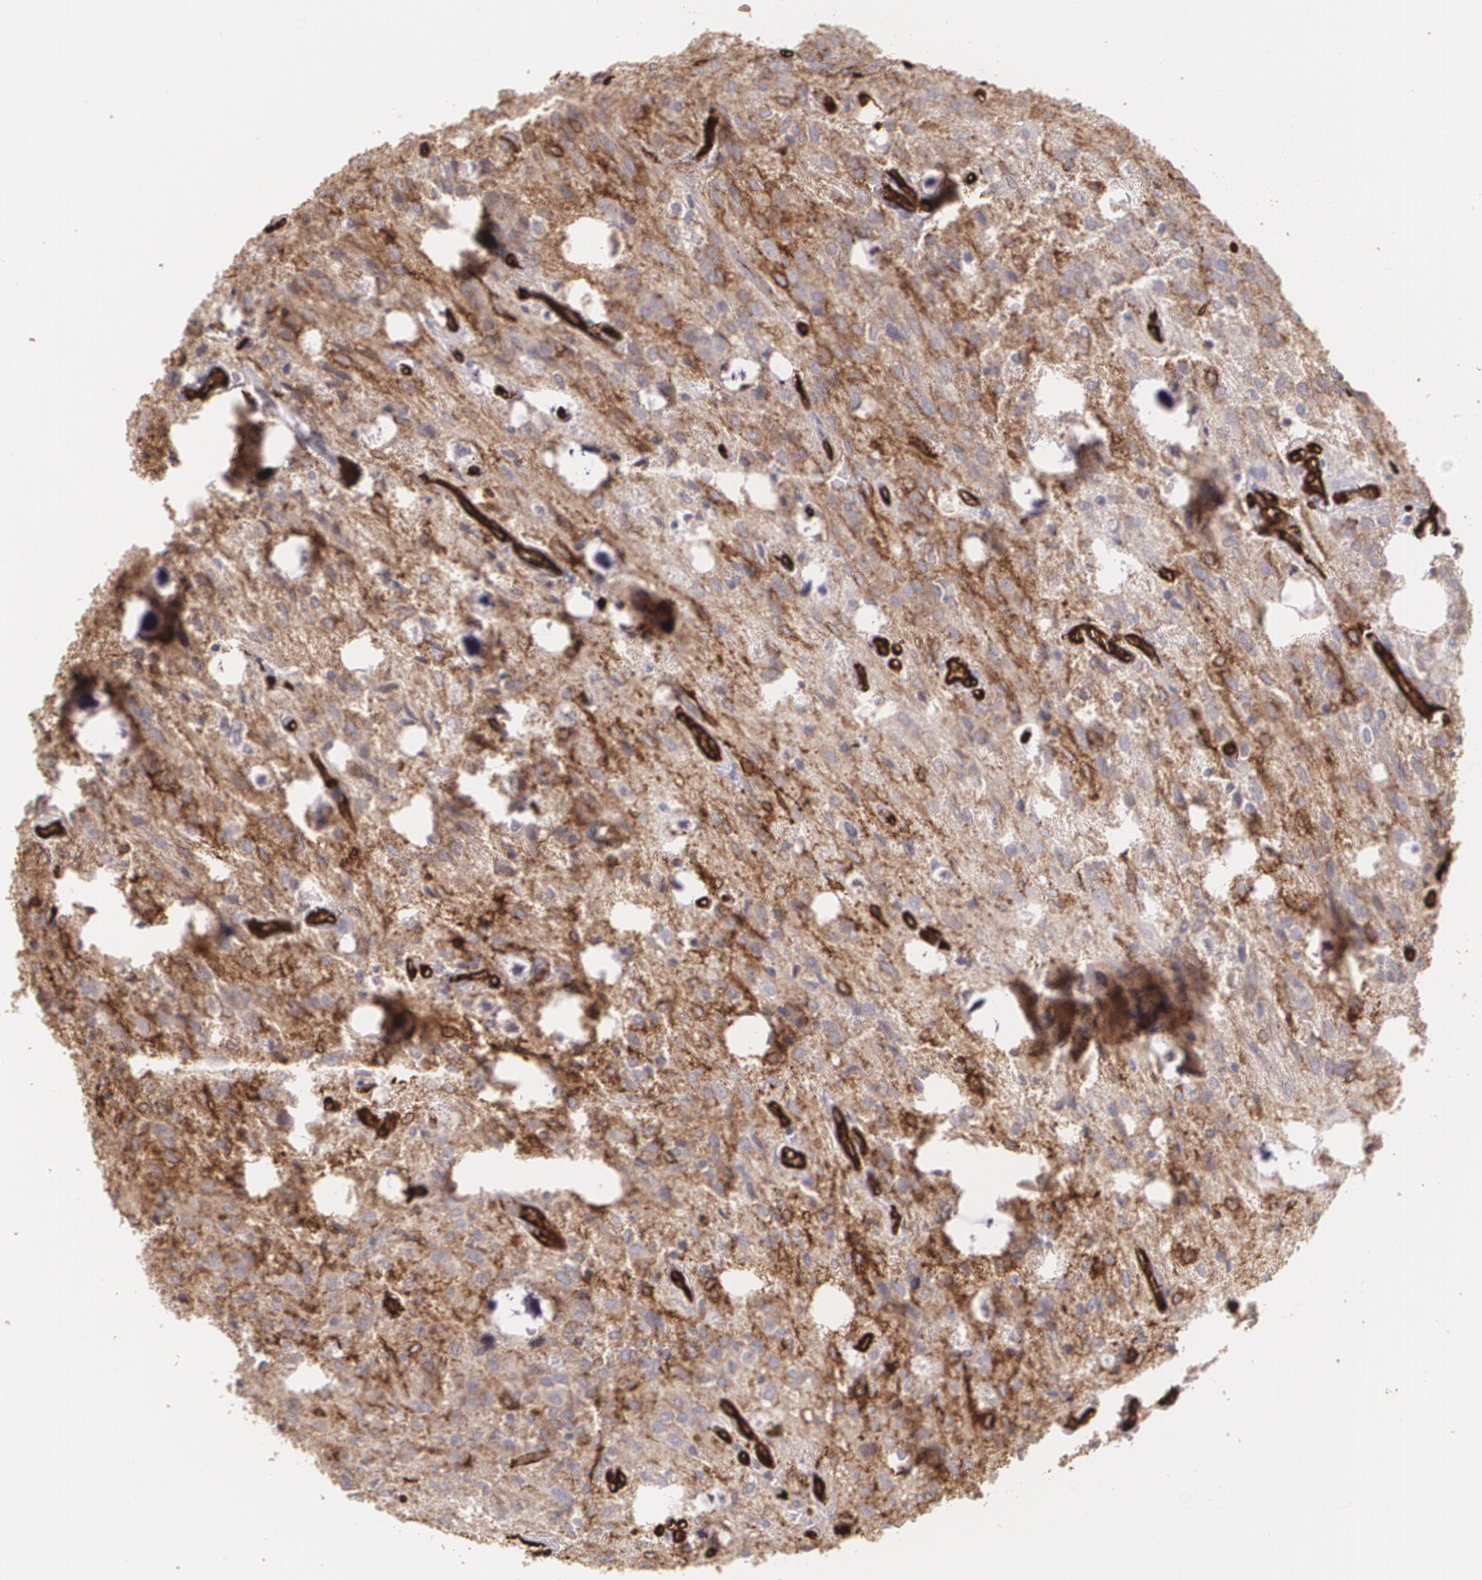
{"staining": {"intensity": "moderate", "quantity": ">75%", "location": "cytoplasmic/membranous"}, "tissue": "glioma", "cell_type": "Tumor cells", "image_type": "cancer", "snomed": [{"axis": "morphology", "description": "Glioma, malignant, Low grade"}, {"axis": "topography", "description": "Brain"}], "caption": "Brown immunohistochemical staining in low-grade glioma (malignant) displays moderate cytoplasmic/membranous expression in approximately >75% of tumor cells.", "gene": "SLC2A1", "patient": {"sex": "female", "age": 15}}